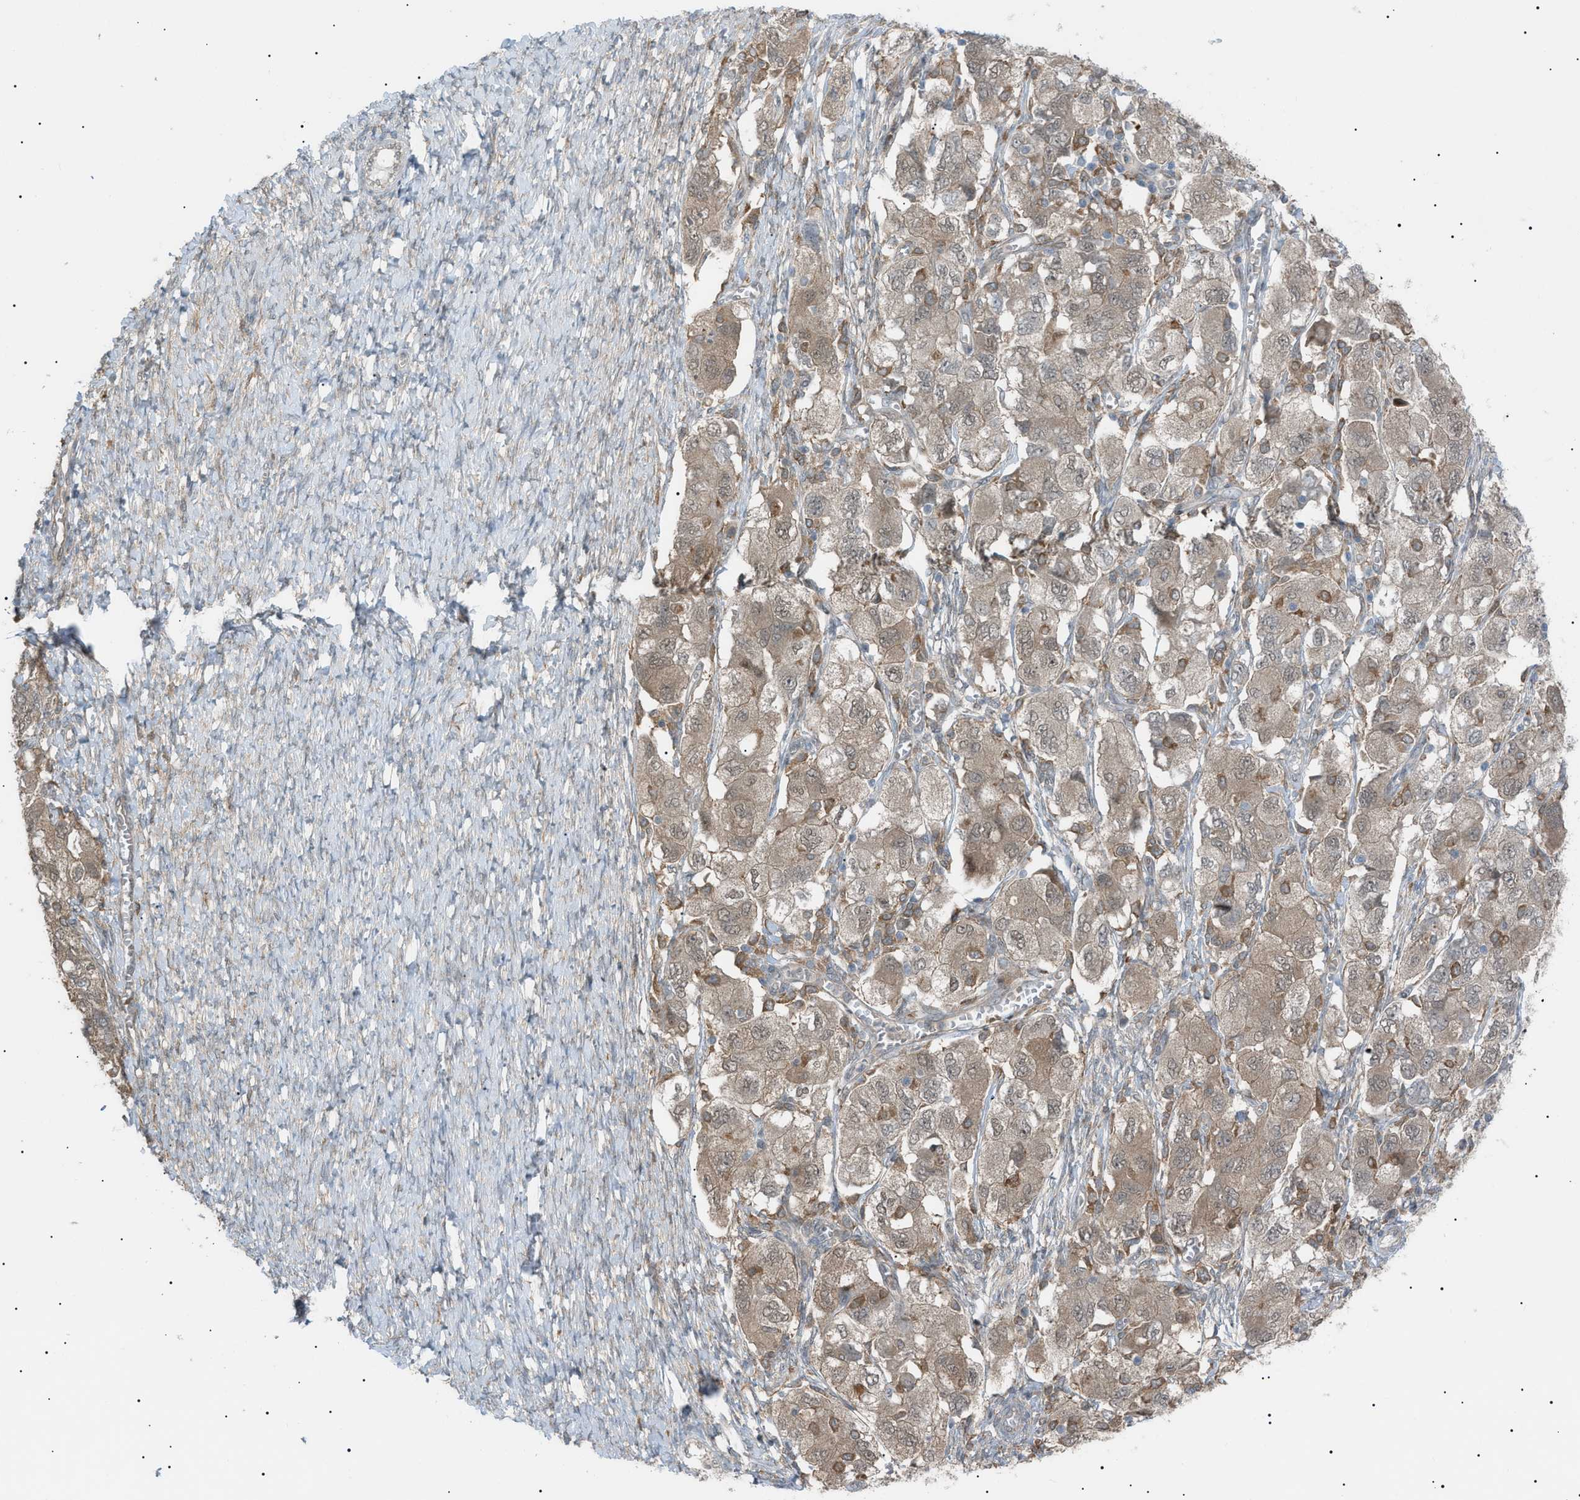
{"staining": {"intensity": "weak", "quantity": "25%-75%", "location": "cytoplasmic/membranous,nuclear"}, "tissue": "ovarian cancer", "cell_type": "Tumor cells", "image_type": "cancer", "snomed": [{"axis": "morphology", "description": "Carcinoma, NOS"}, {"axis": "morphology", "description": "Cystadenocarcinoma, serous, NOS"}, {"axis": "topography", "description": "Ovary"}], "caption": "Protein expression analysis of human ovarian cancer reveals weak cytoplasmic/membranous and nuclear staining in about 25%-75% of tumor cells.", "gene": "LPIN2", "patient": {"sex": "female", "age": 69}}